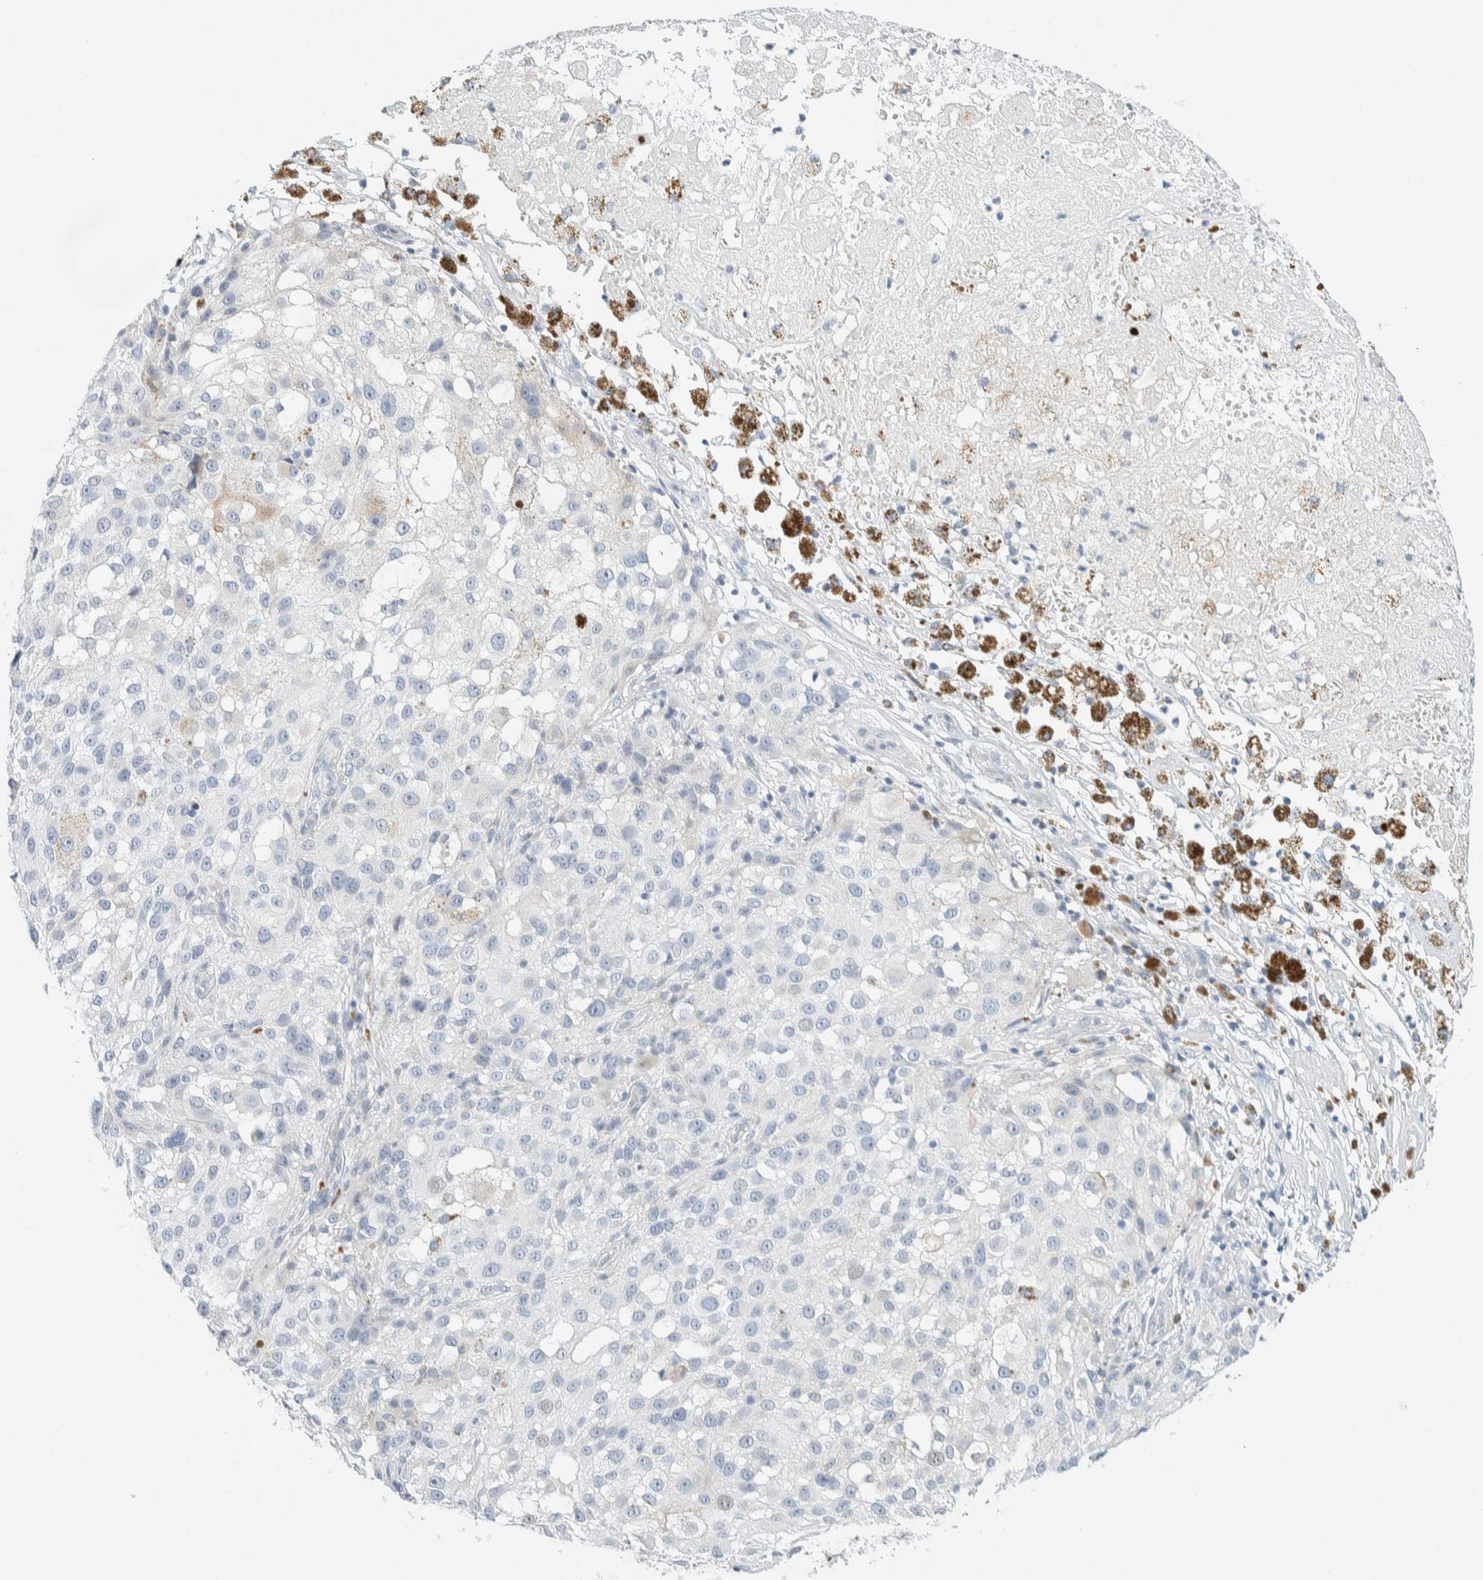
{"staining": {"intensity": "negative", "quantity": "none", "location": "none"}, "tissue": "melanoma", "cell_type": "Tumor cells", "image_type": "cancer", "snomed": [{"axis": "morphology", "description": "Necrosis, NOS"}, {"axis": "morphology", "description": "Malignant melanoma, NOS"}, {"axis": "topography", "description": "Skin"}], "caption": "The micrograph reveals no staining of tumor cells in malignant melanoma.", "gene": "ARHGAP27", "patient": {"sex": "female", "age": 87}}